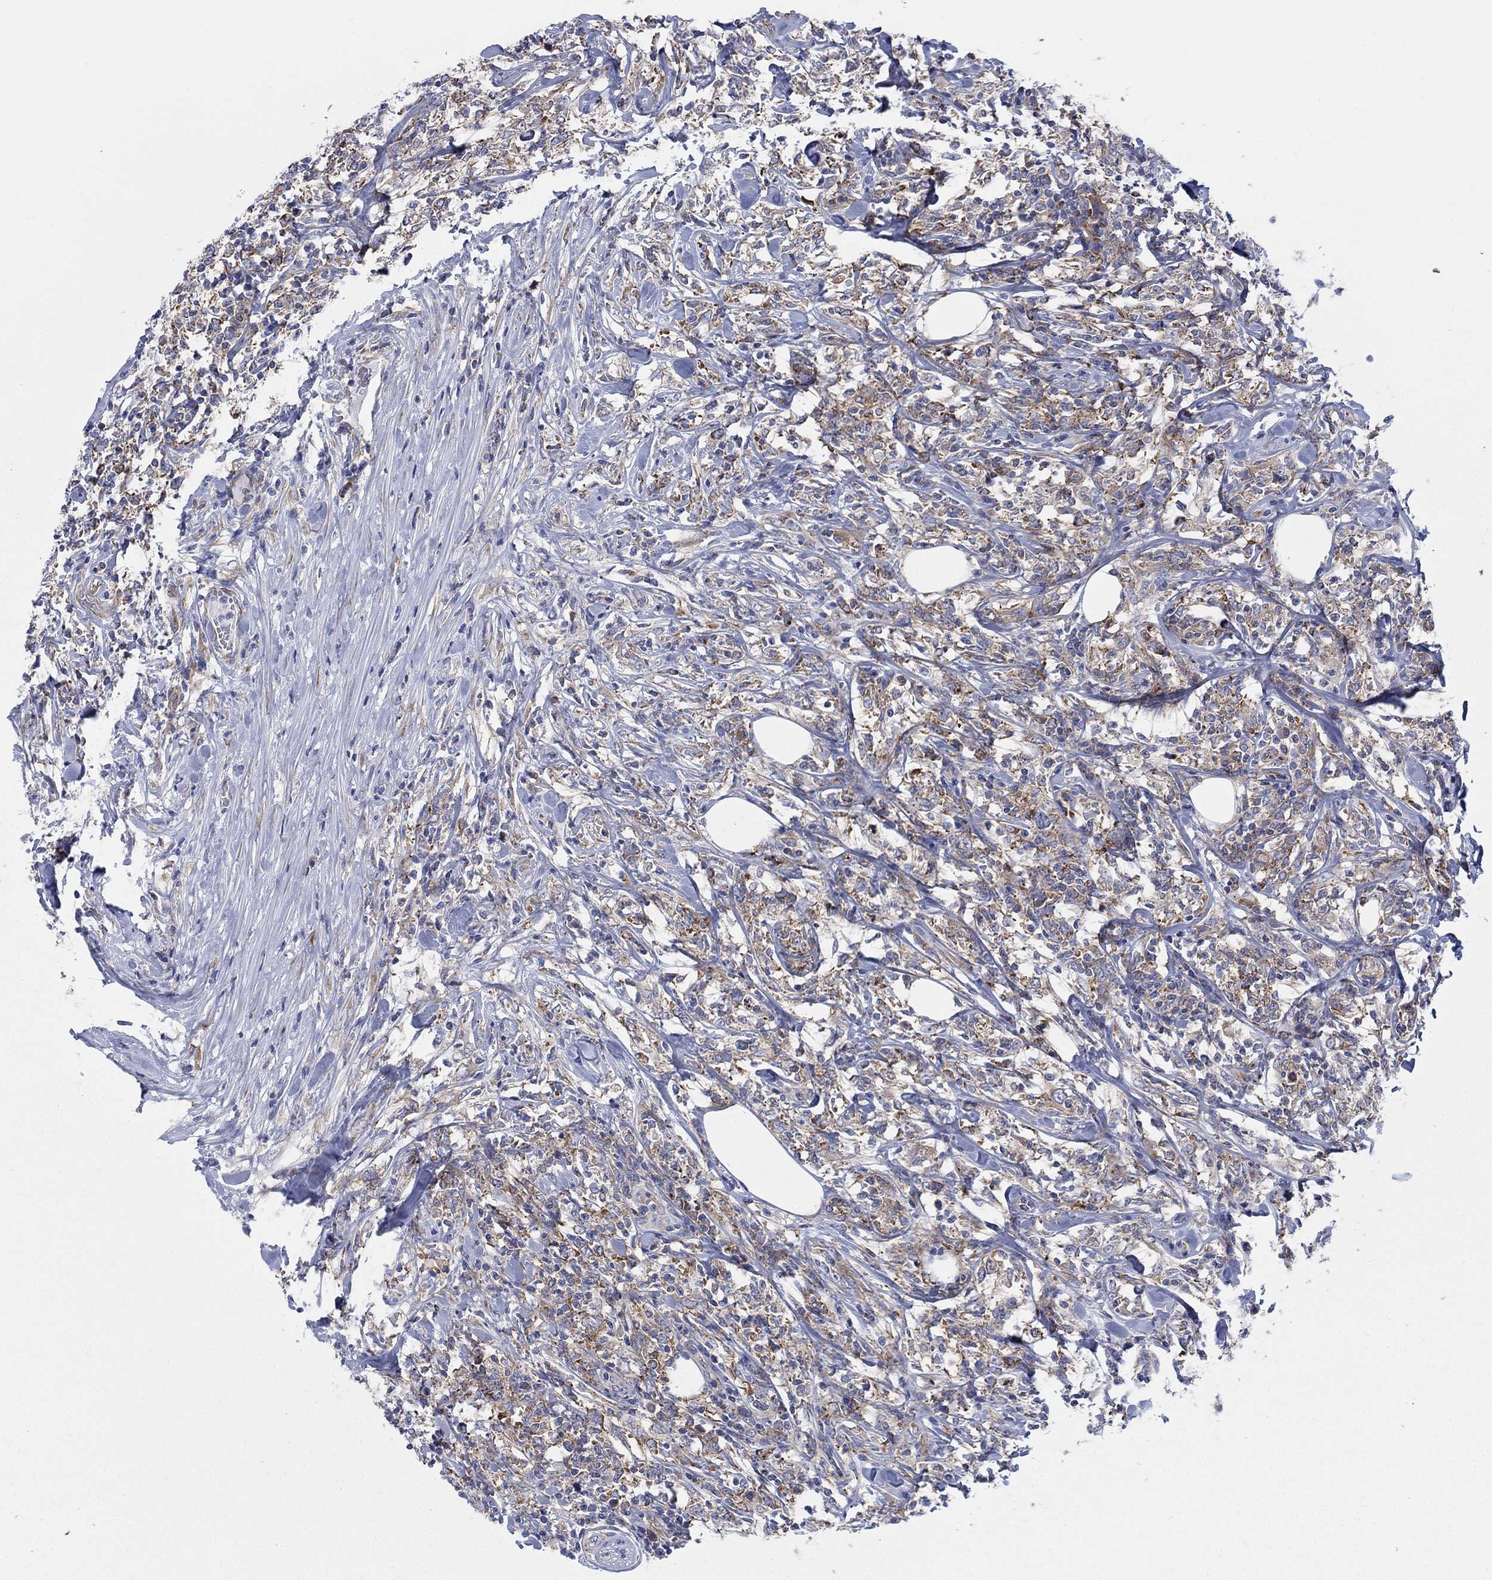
{"staining": {"intensity": "moderate", "quantity": ">75%", "location": "cytoplasmic/membranous"}, "tissue": "lymphoma", "cell_type": "Tumor cells", "image_type": "cancer", "snomed": [{"axis": "morphology", "description": "Malignant lymphoma, non-Hodgkin's type, High grade"}, {"axis": "topography", "description": "Lymph node"}], "caption": "This photomicrograph displays IHC staining of lymphoma, with medium moderate cytoplasmic/membranous positivity in approximately >75% of tumor cells.", "gene": "TMEM59", "patient": {"sex": "female", "age": 84}}